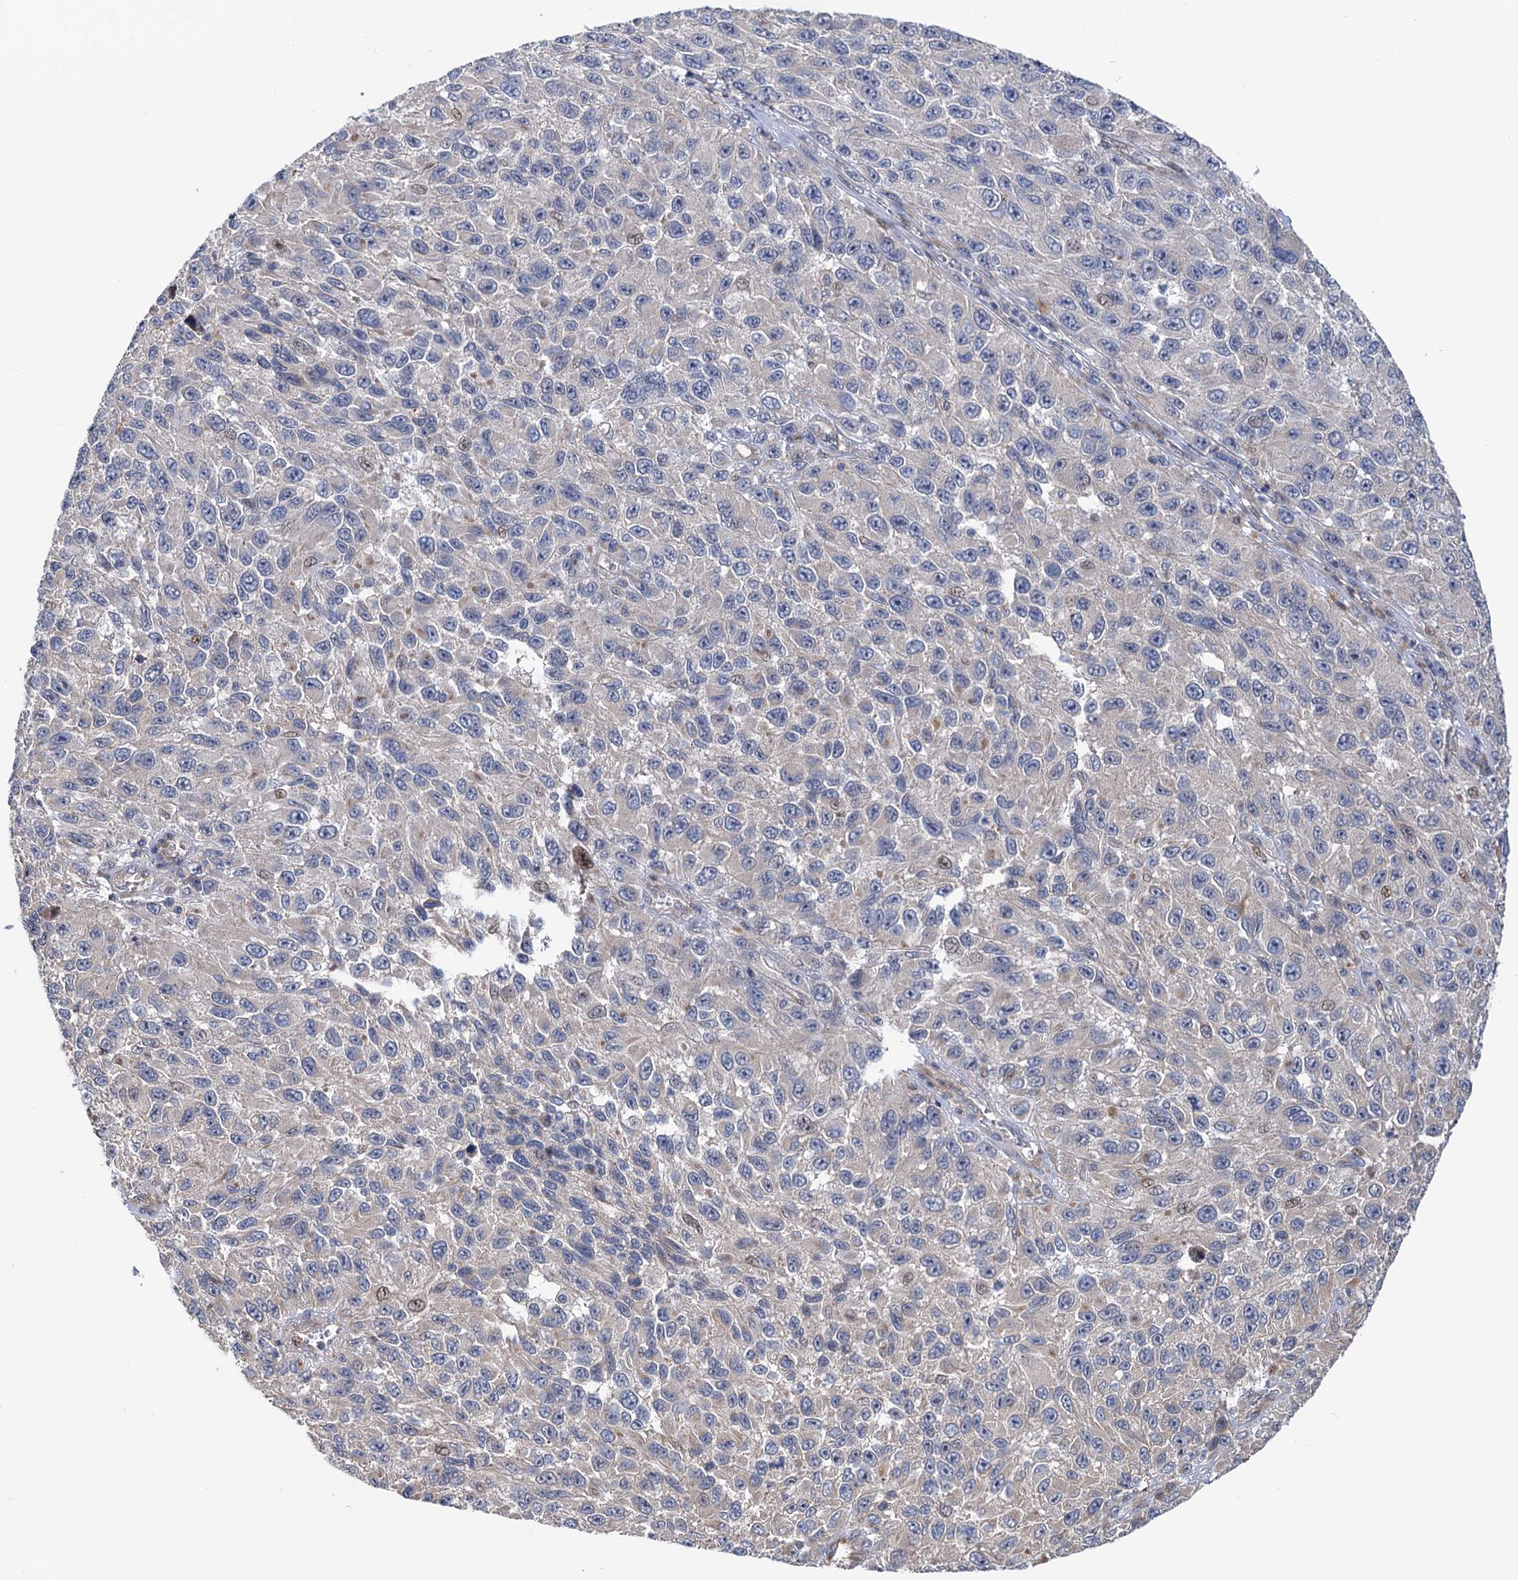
{"staining": {"intensity": "negative", "quantity": "none", "location": "none"}, "tissue": "melanoma", "cell_type": "Tumor cells", "image_type": "cancer", "snomed": [{"axis": "morphology", "description": "Normal tissue, NOS"}, {"axis": "morphology", "description": "Malignant melanoma, NOS"}, {"axis": "topography", "description": "Skin"}], "caption": "High power microscopy photomicrograph of an immunohistochemistry photomicrograph of melanoma, revealing no significant expression in tumor cells.", "gene": "UBR1", "patient": {"sex": "female", "age": 96}}